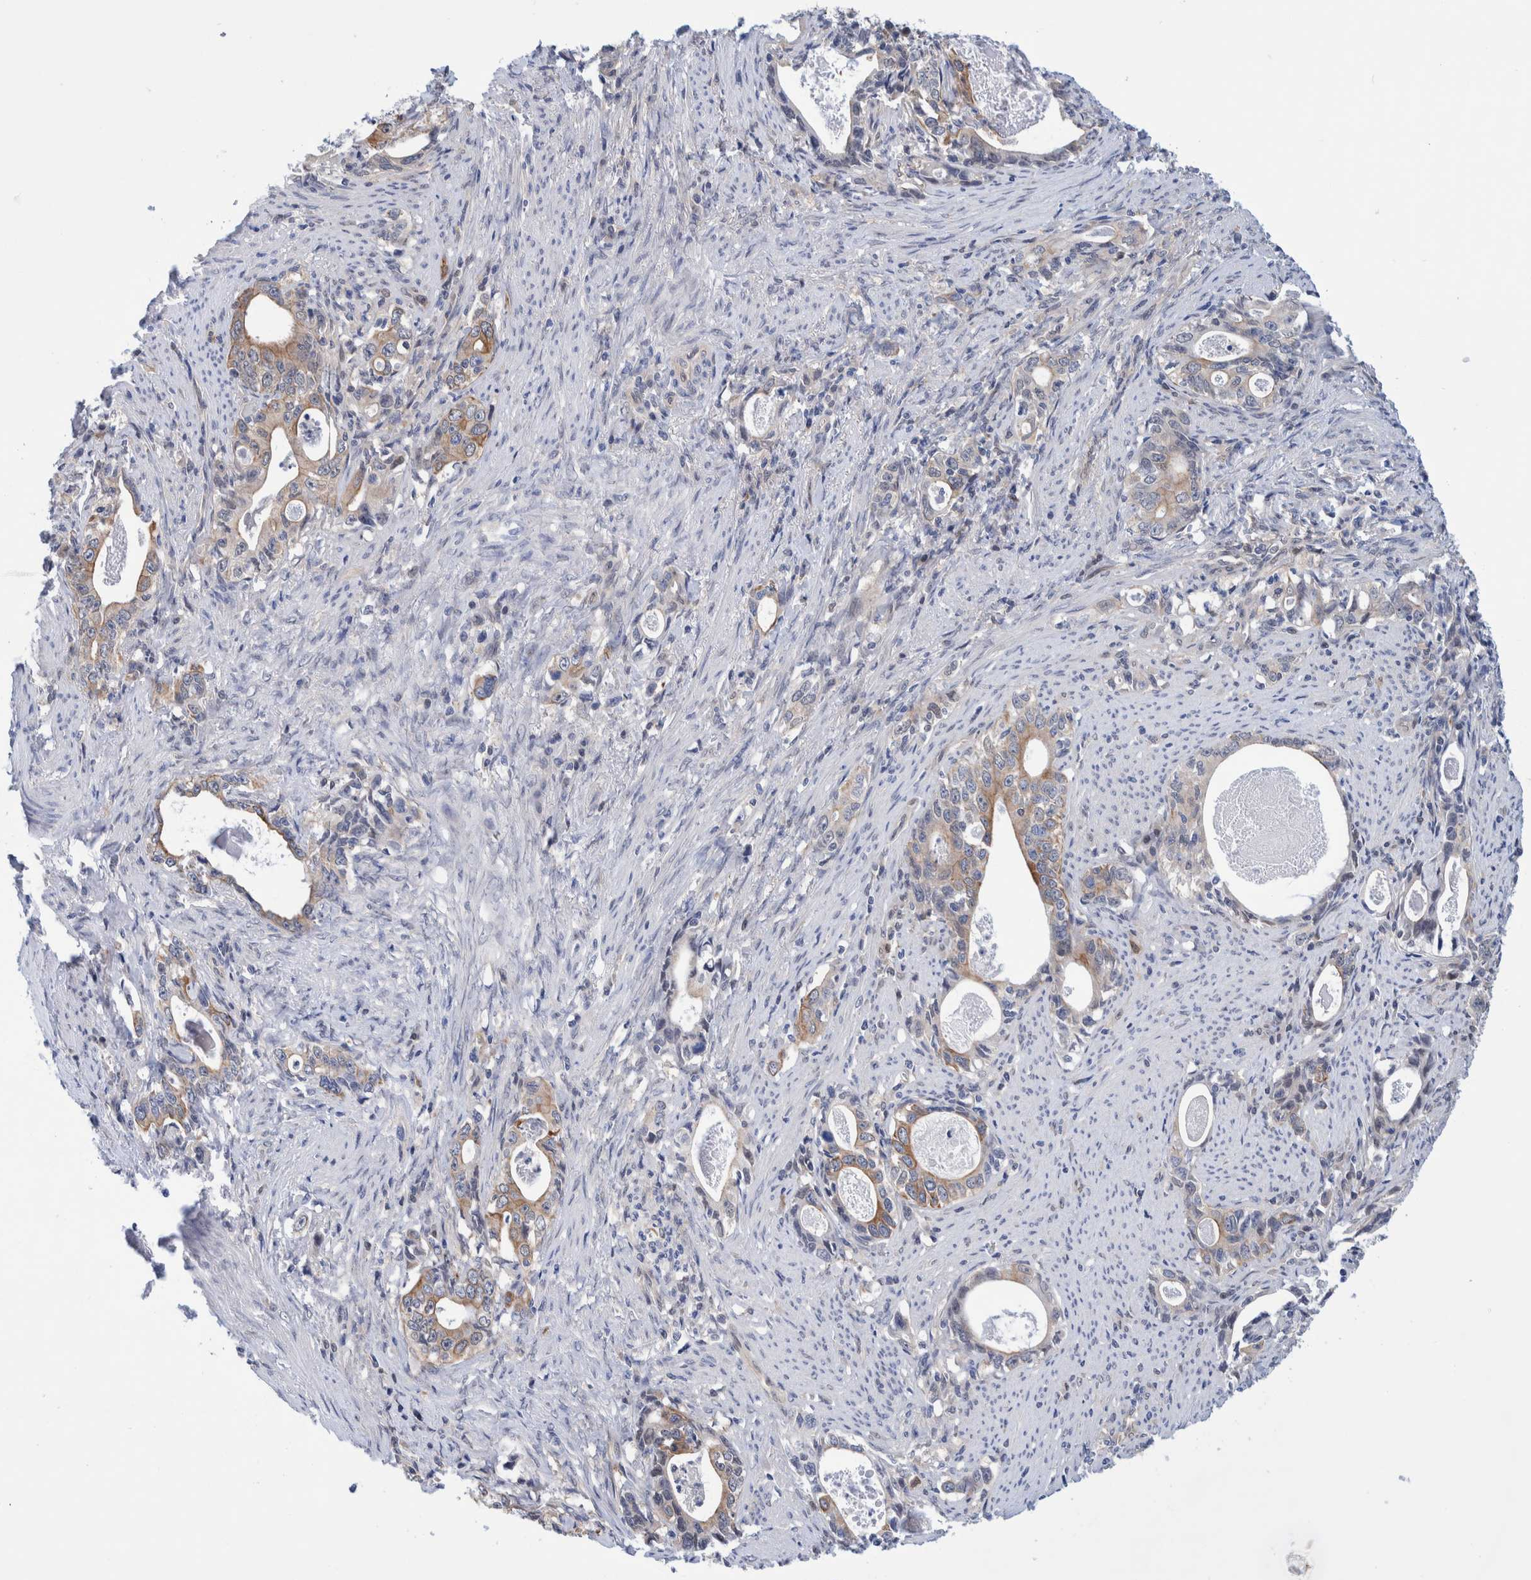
{"staining": {"intensity": "moderate", "quantity": ">75%", "location": "cytoplasmic/membranous"}, "tissue": "stomach cancer", "cell_type": "Tumor cells", "image_type": "cancer", "snomed": [{"axis": "morphology", "description": "Adenocarcinoma, NOS"}, {"axis": "topography", "description": "Stomach, lower"}], "caption": "This is an image of IHC staining of stomach cancer, which shows moderate expression in the cytoplasmic/membranous of tumor cells.", "gene": "PFAS", "patient": {"sex": "female", "age": 72}}